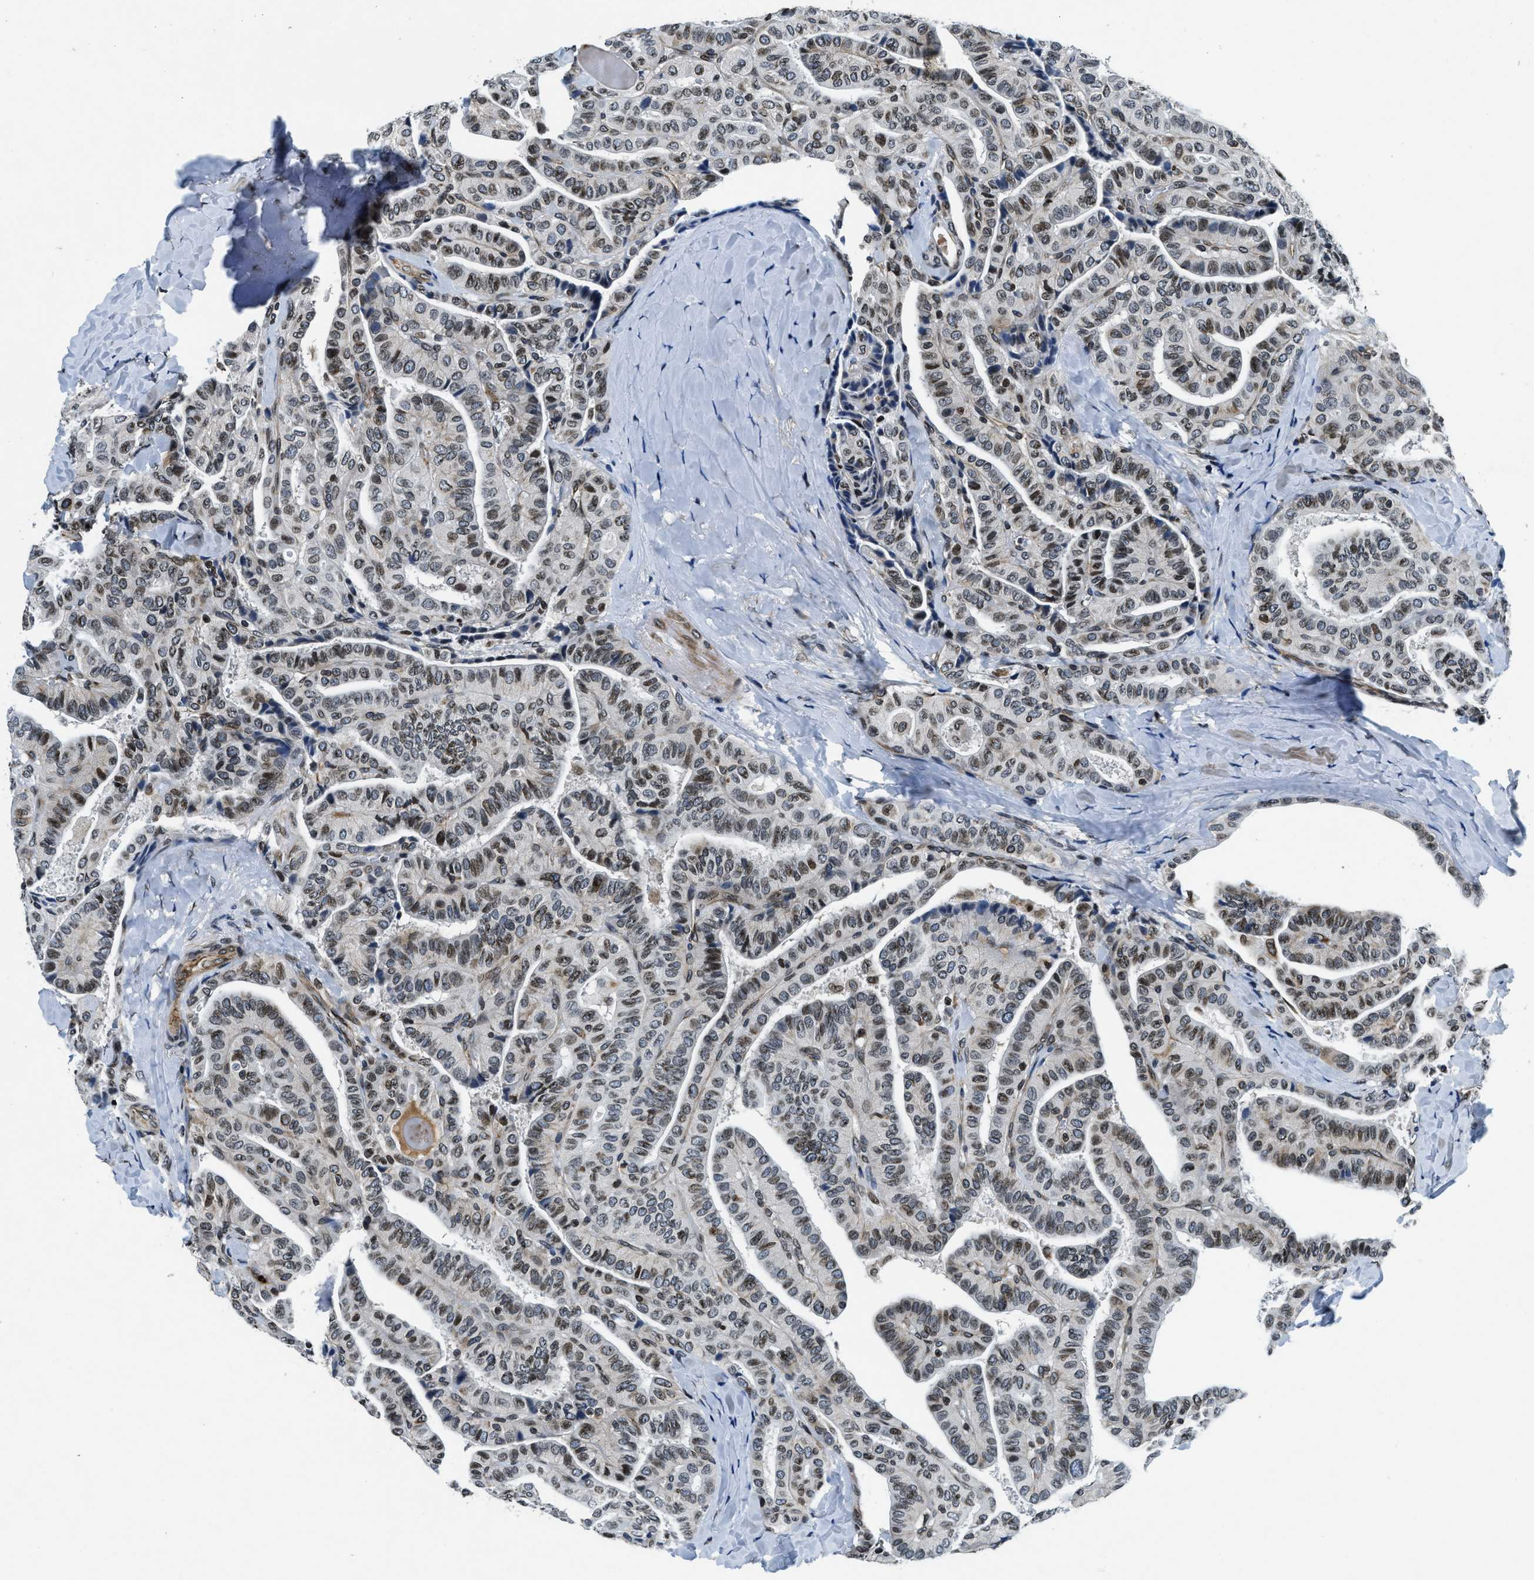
{"staining": {"intensity": "weak", "quantity": ">75%", "location": "nuclear"}, "tissue": "thyroid cancer", "cell_type": "Tumor cells", "image_type": "cancer", "snomed": [{"axis": "morphology", "description": "Papillary adenocarcinoma, NOS"}, {"axis": "topography", "description": "Thyroid gland"}], "caption": "DAB immunohistochemical staining of human thyroid cancer (papillary adenocarcinoma) reveals weak nuclear protein expression in approximately >75% of tumor cells.", "gene": "ZC3HC1", "patient": {"sex": "male", "age": 77}}